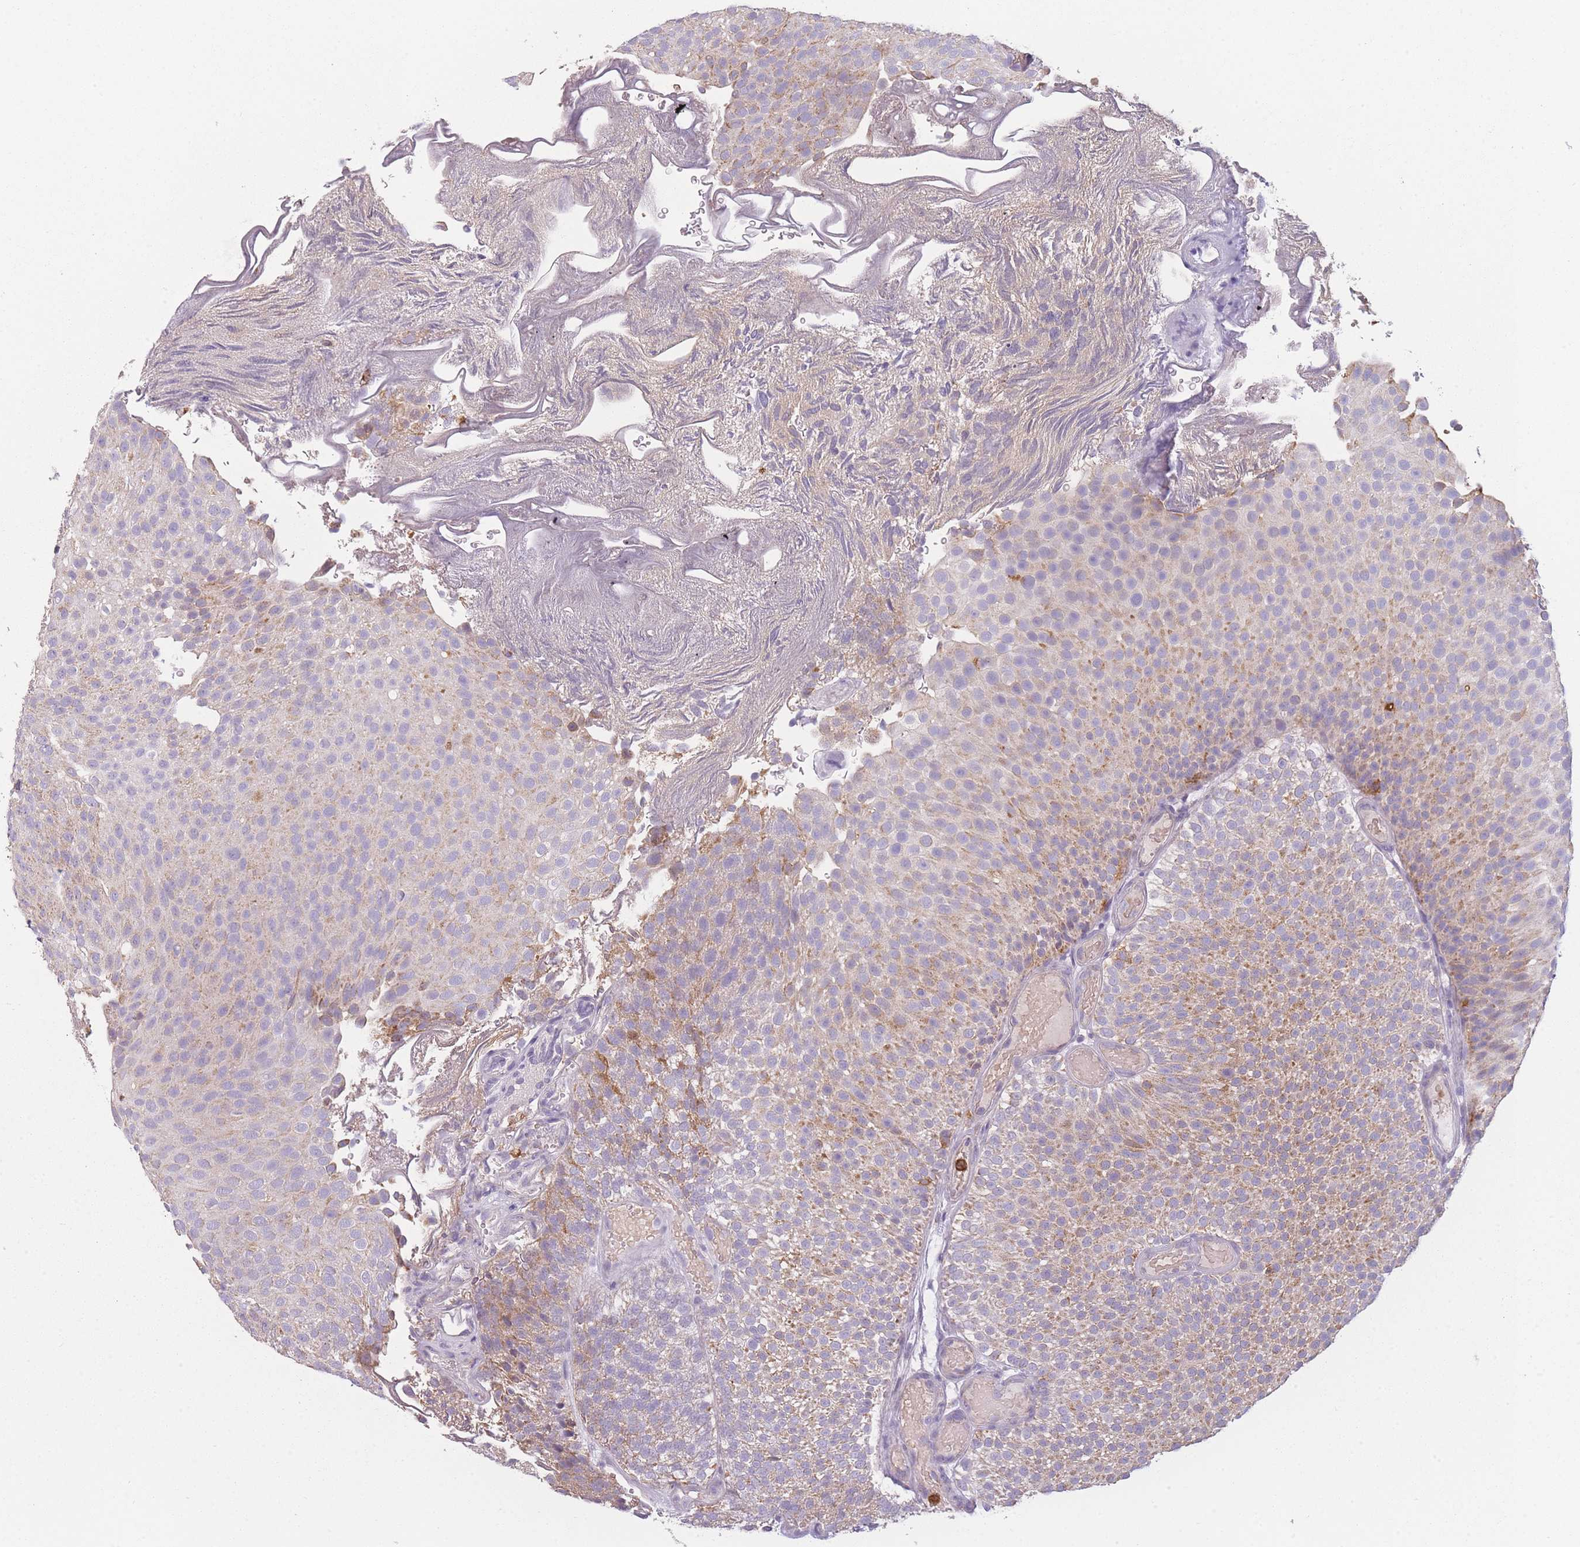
{"staining": {"intensity": "moderate", "quantity": ">75%", "location": "cytoplasmic/membranous"}, "tissue": "urothelial cancer", "cell_type": "Tumor cells", "image_type": "cancer", "snomed": [{"axis": "morphology", "description": "Urothelial carcinoma, Low grade"}, {"axis": "topography", "description": "Urinary bladder"}], "caption": "Urothelial cancer stained for a protein (brown) shows moderate cytoplasmic/membranous positive expression in about >75% of tumor cells.", "gene": "PRAM1", "patient": {"sex": "male", "age": 78}}